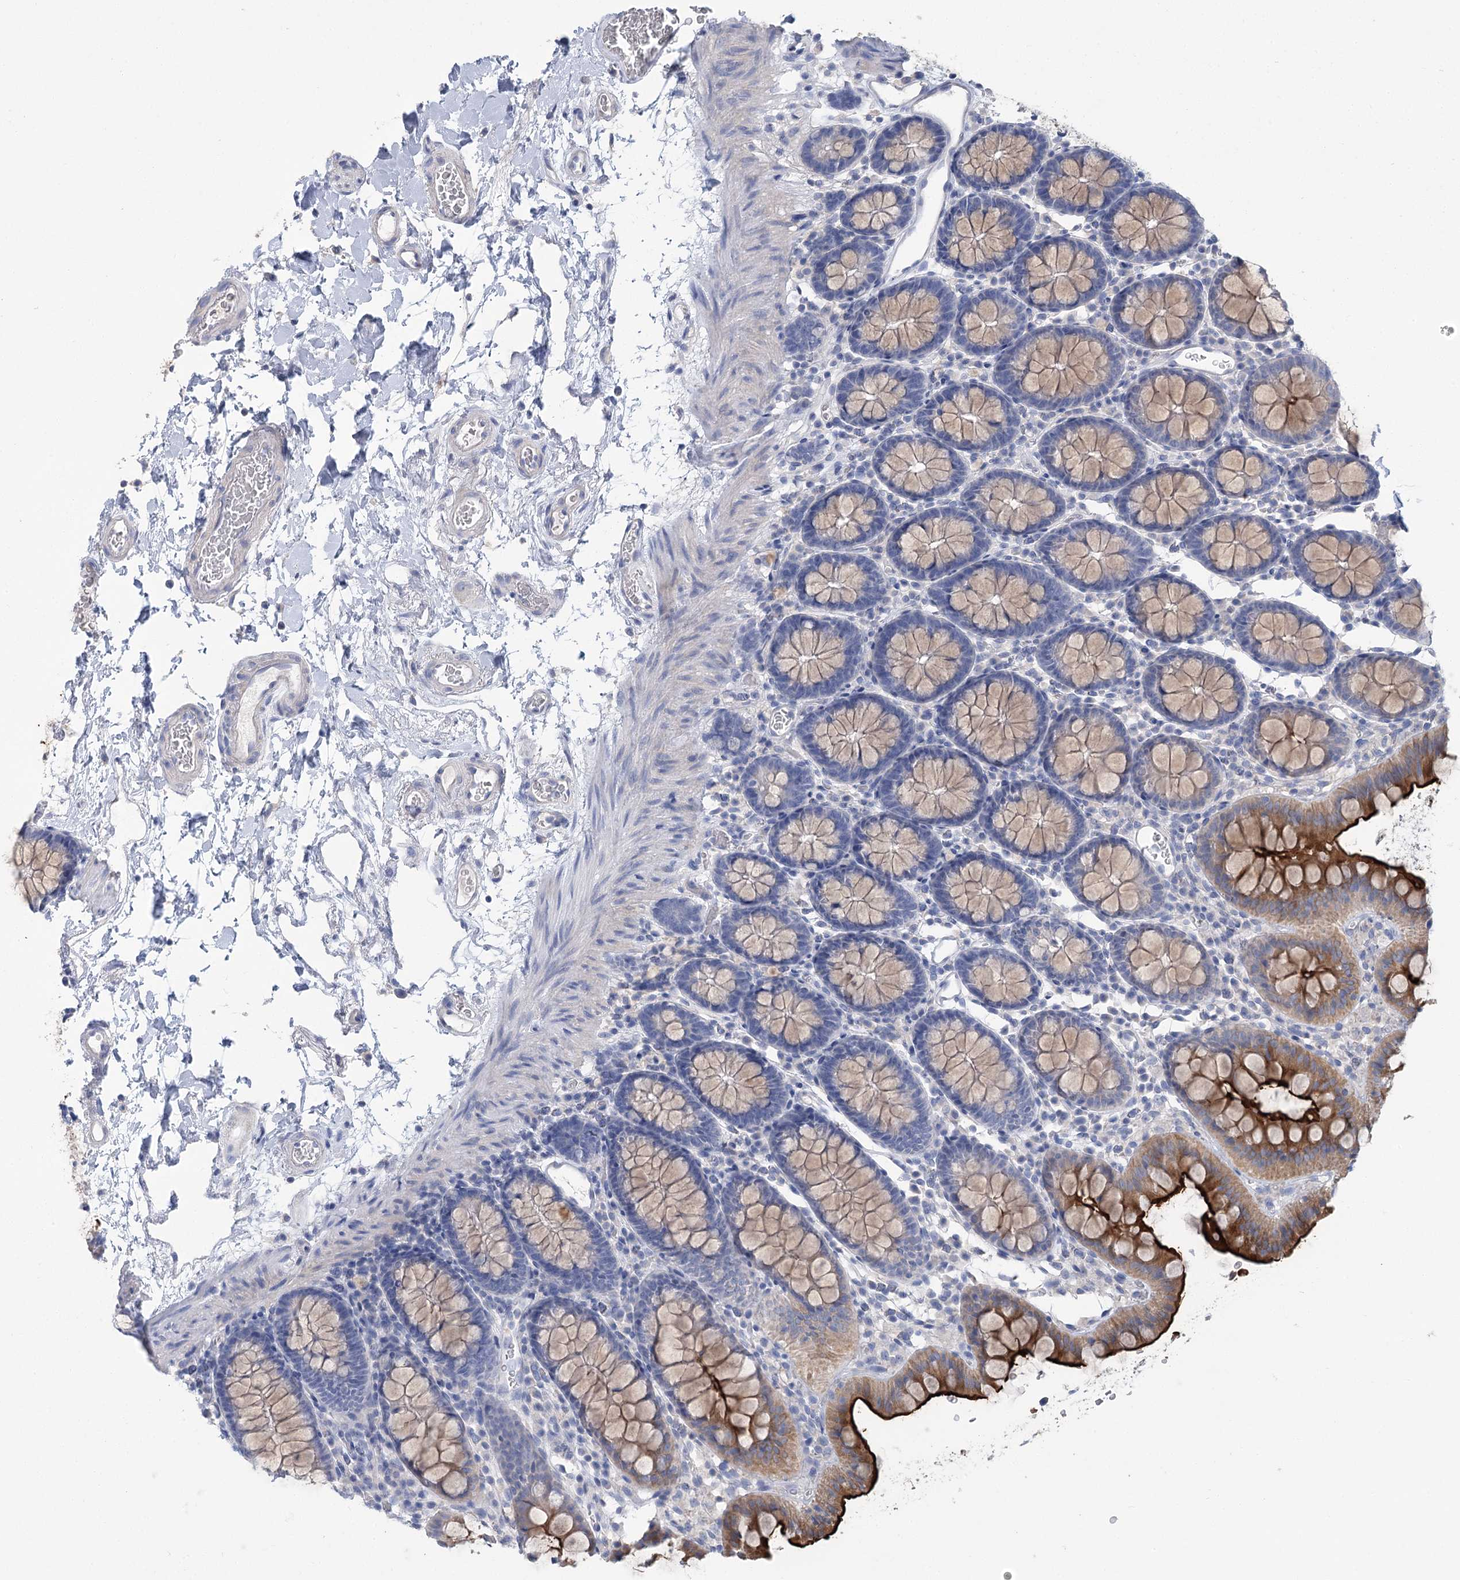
{"staining": {"intensity": "negative", "quantity": "none", "location": "none"}, "tissue": "colon", "cell_type": "Endothelial cells", "image_type": "normal", "snomed": [{"axis": "morphology", "description": "Normal tissue, NOS"}, {"axis": "topography", "description": "Colon"}], "caption": "DAB (3,3'-diaminobenzidine) immunohistochemical staining of benign colon shows no significant staining in endothelial cells.", "gene": "SLC9A3", "patient": {"sex": "male", "age": 75}}